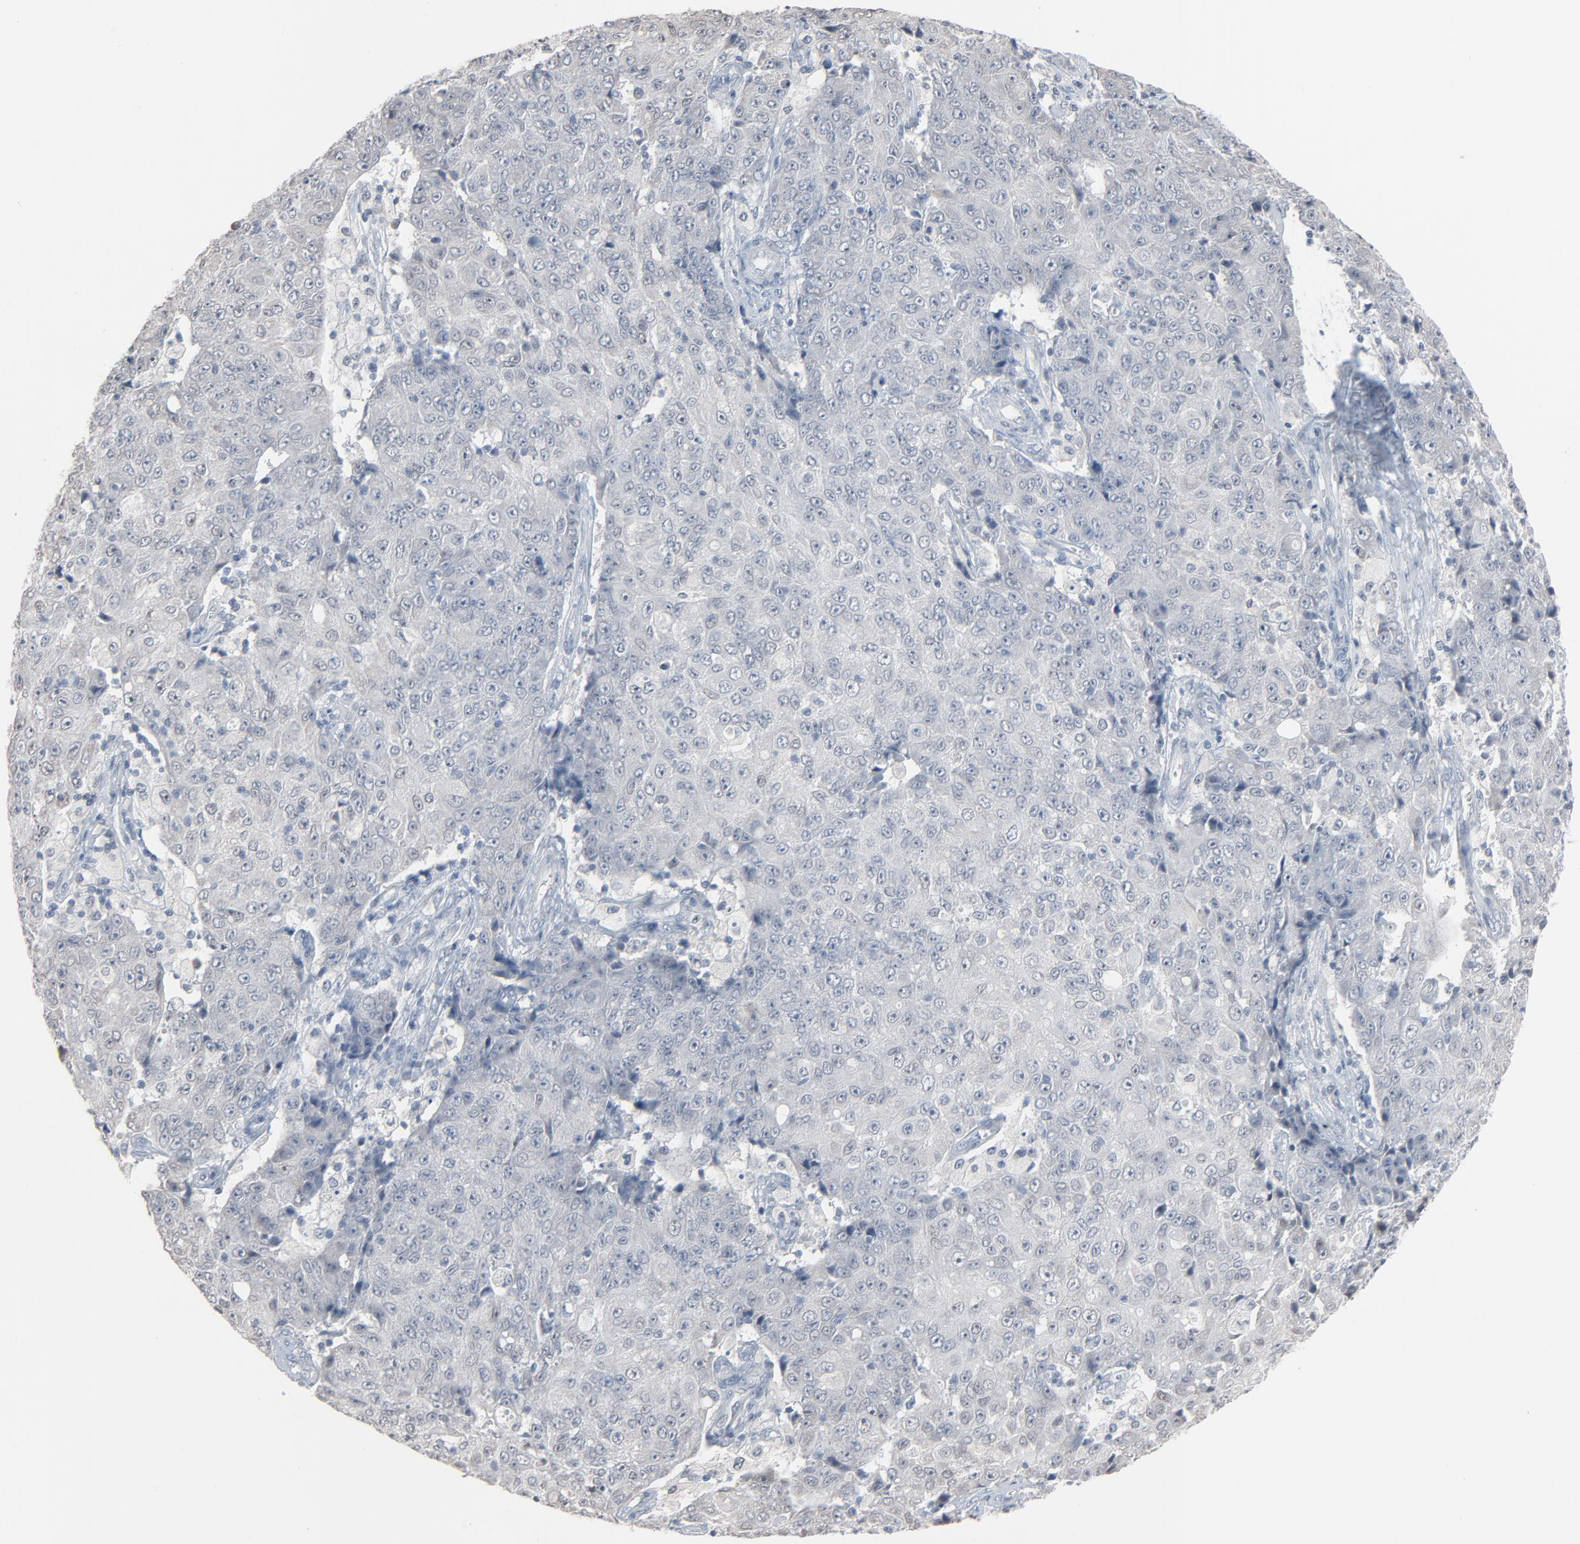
{"staining": {"intensity": "weak", "quantity": "<25%", "location": "cytoplasmic/membranous"}, "tissue": "ovarian cancer", "cell_type": "Tumor cells", "image_type": "cancer", "snomed": [{"axis": "morphology", "description": "Carcinoma, endometroid"}, {"axis": "topography", "description": "Ovary"}], "caption": "Ovarian cancer (endometroid carcinoma) was stained to show a protein in brown. There is no significant staining in tumor cells.", "gene": "SAGE1", "patient": {"sex": "female", "age": 42}}